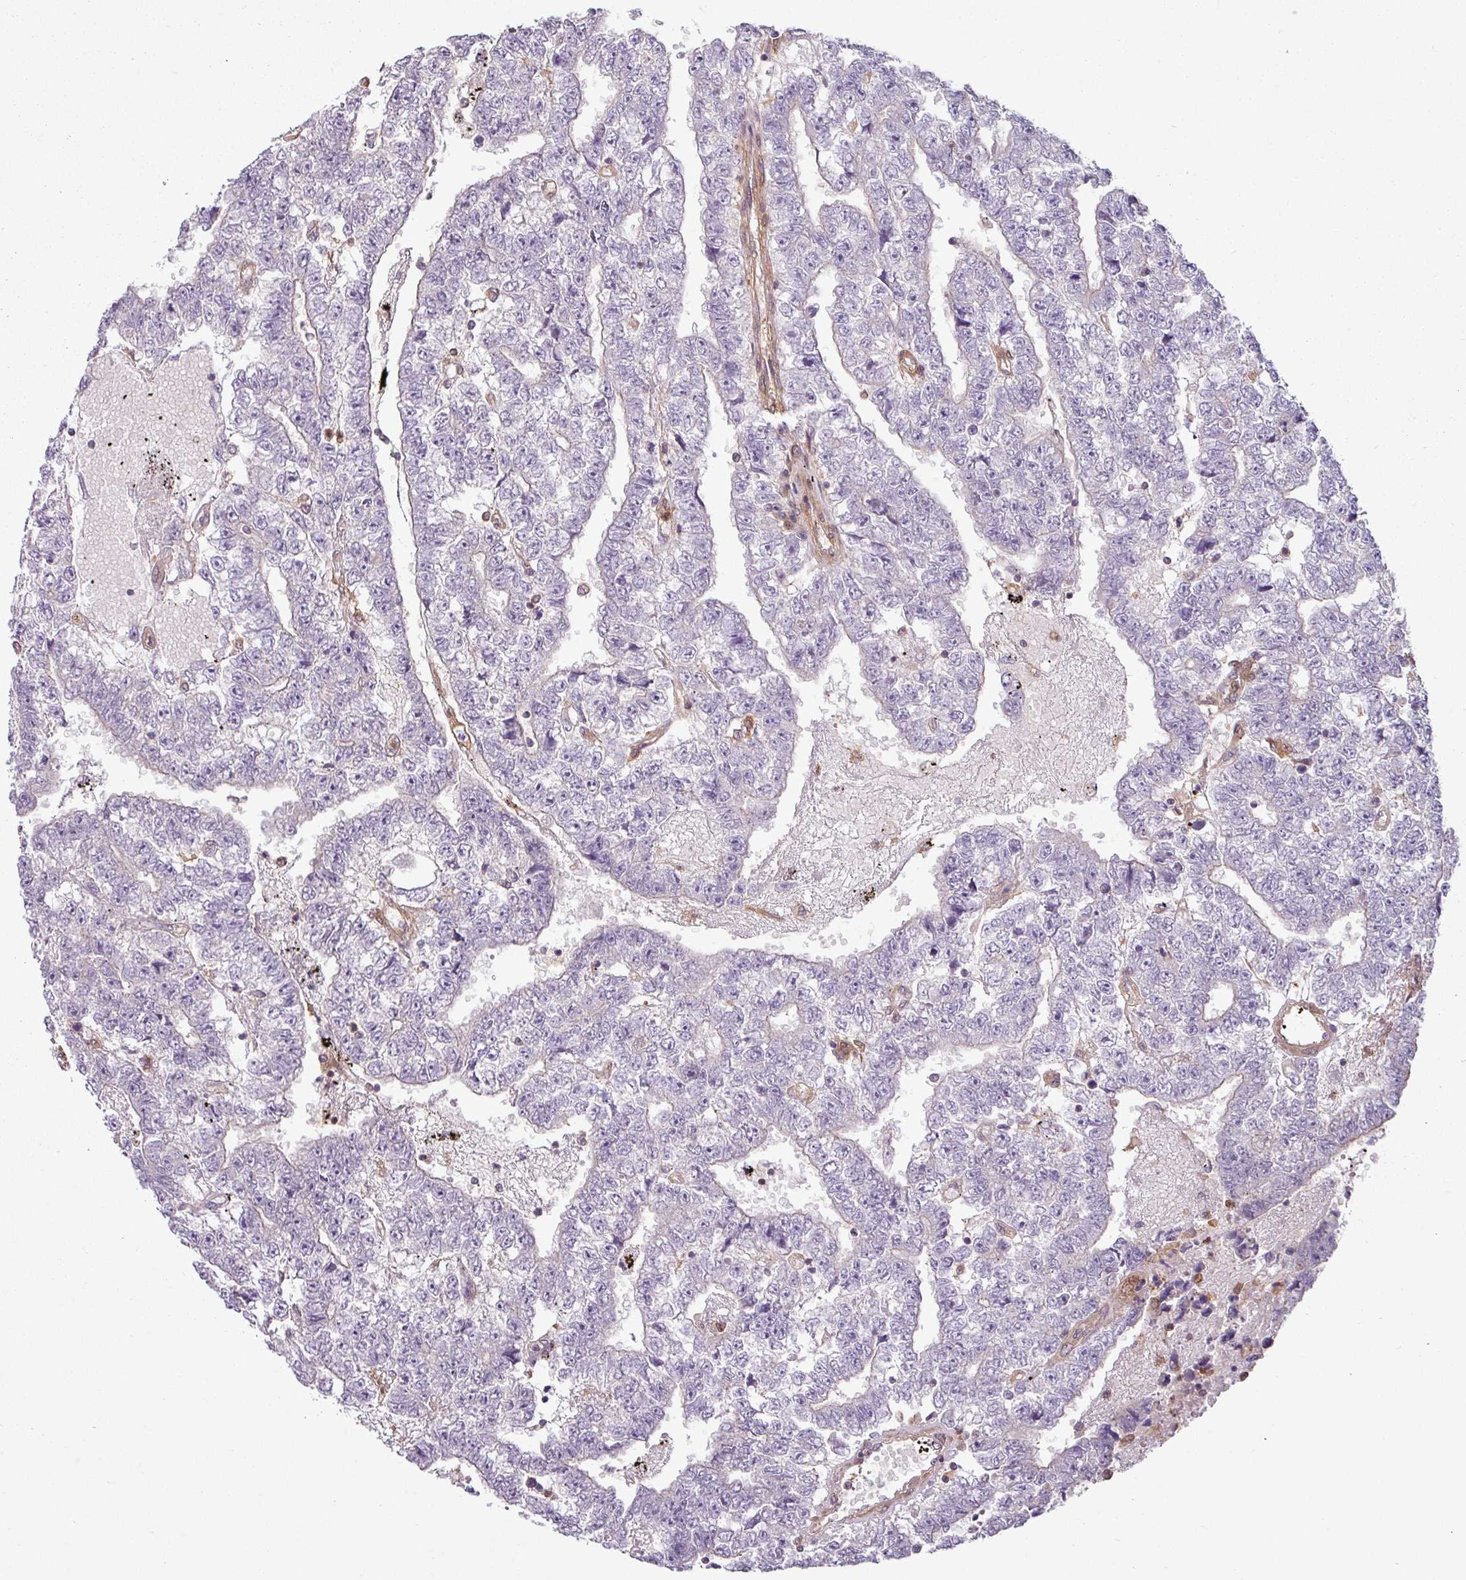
{"staining": {"intensity": "negative", "quantity": "none", "location": "none"}, "tissue": "testis cancer", "cell_type": "Tumor cells", "image_type": "cancer", "snomed": [{"axis": "morphology", "description": "Carcinoma, Embryonal, NOS"}, {"axis": "topography", "description": "Testis"}], "caption": "Immunohistochemistry micrograph of neoplastic tissue: testis cancer (embryonal carcinoma) stained with DAB (3,3'-diaminobenzidine) demonstrates no significant protein staining in tumor cells.", "gene": "SH3BGRL", "patient": {"sex": "male", "age": 25}}